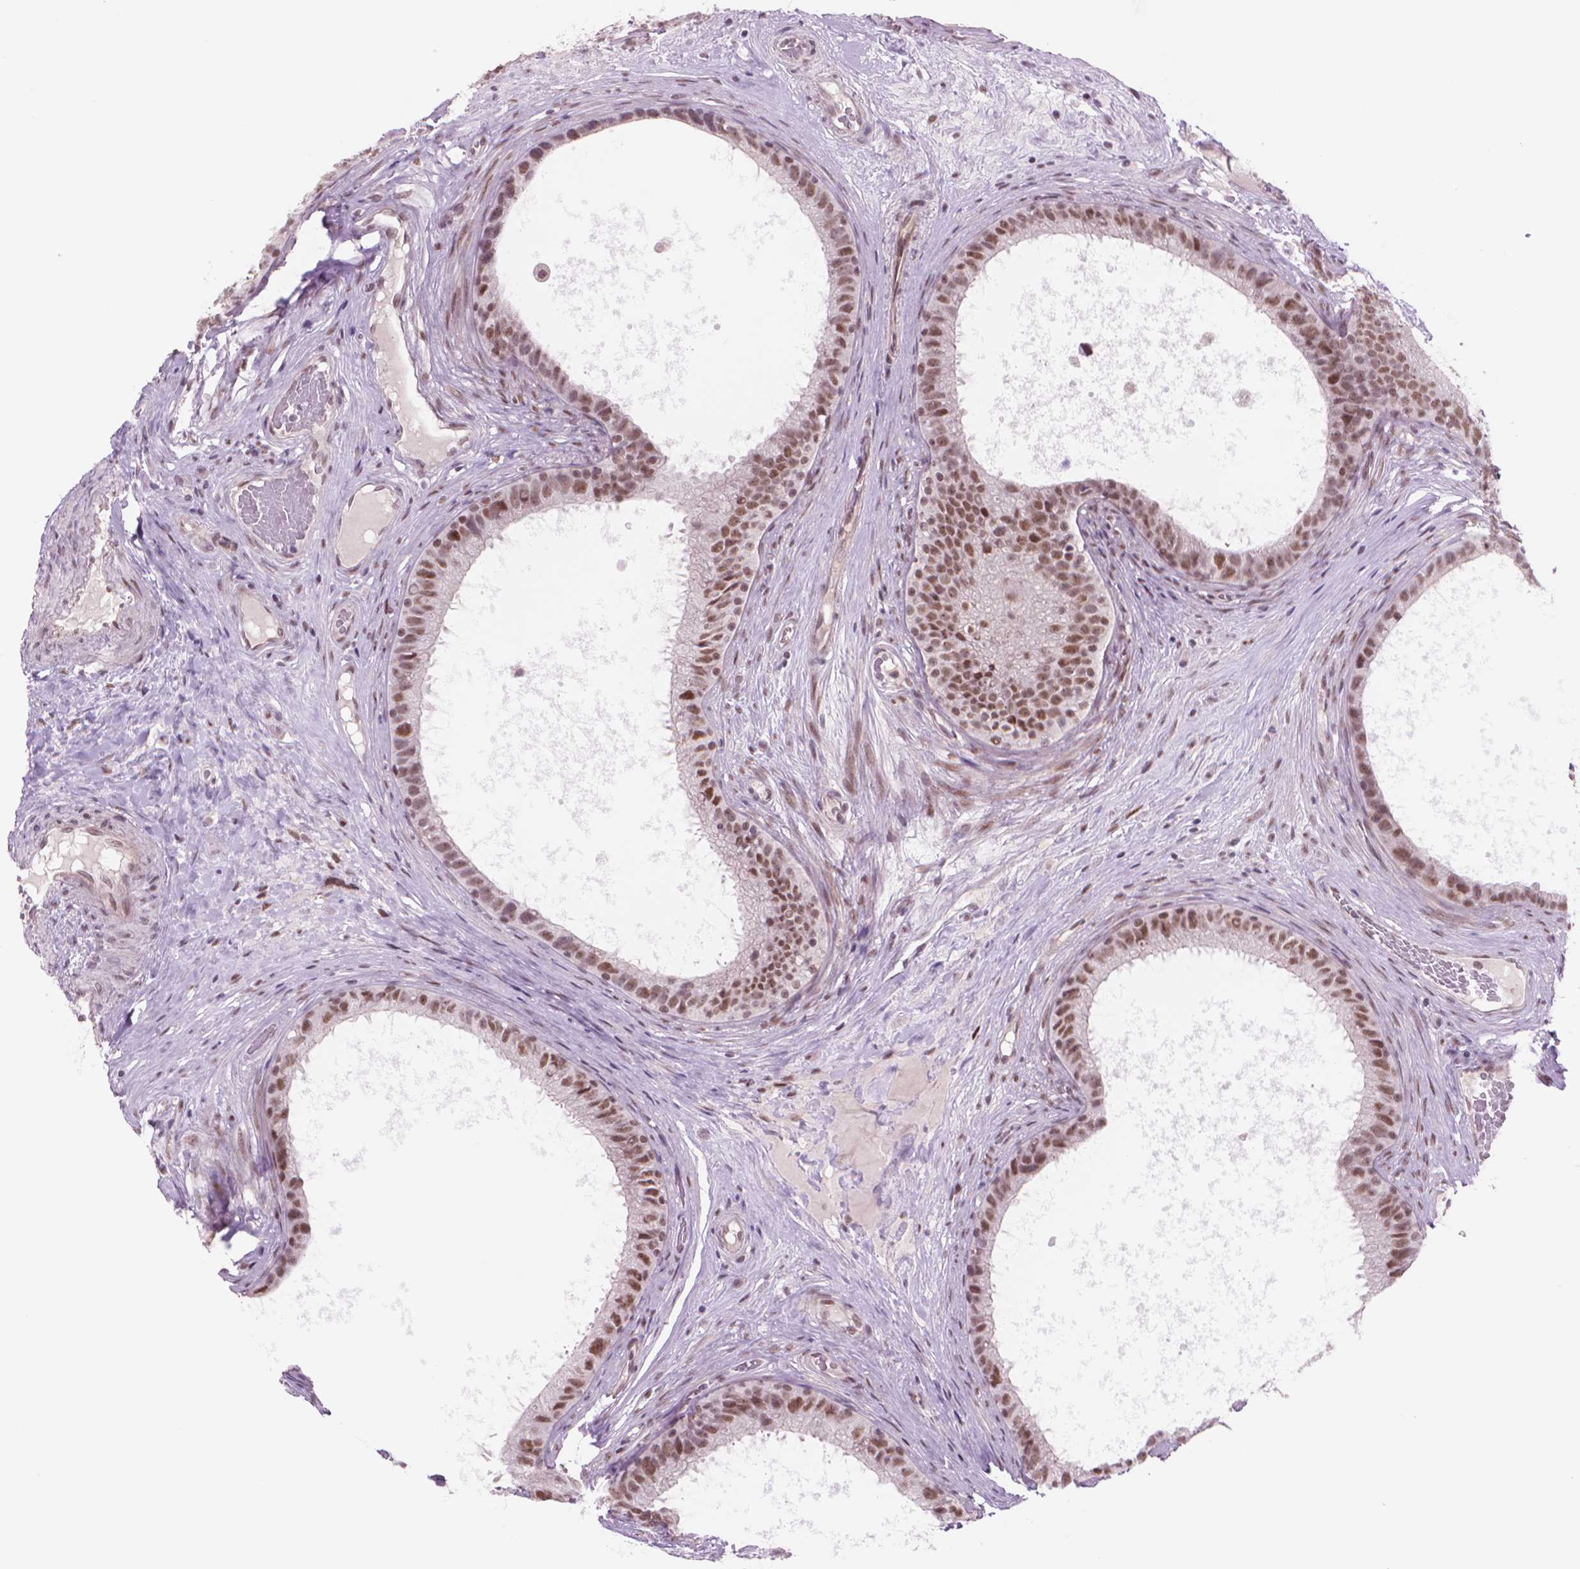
{"staining": {"intensity": "moderate", "quantity": ">75%", "location": "nuclear"}, "tissue": "epididymis", "cell_type": "Glandular cells", "image_type": "normal", "snomed": [{"axis": "morphology", "description": "Normal tissue, NOS"}, {"axis": "topography", "description": "Epididymis"}], "caption": "Moderate nuclear positivity for a protein is identified in about >75% of glandular cells of normal epididymis using immunohistochemistry.", "gene": "POLR3D", "patient": {"sex": "male", "age": 59}}